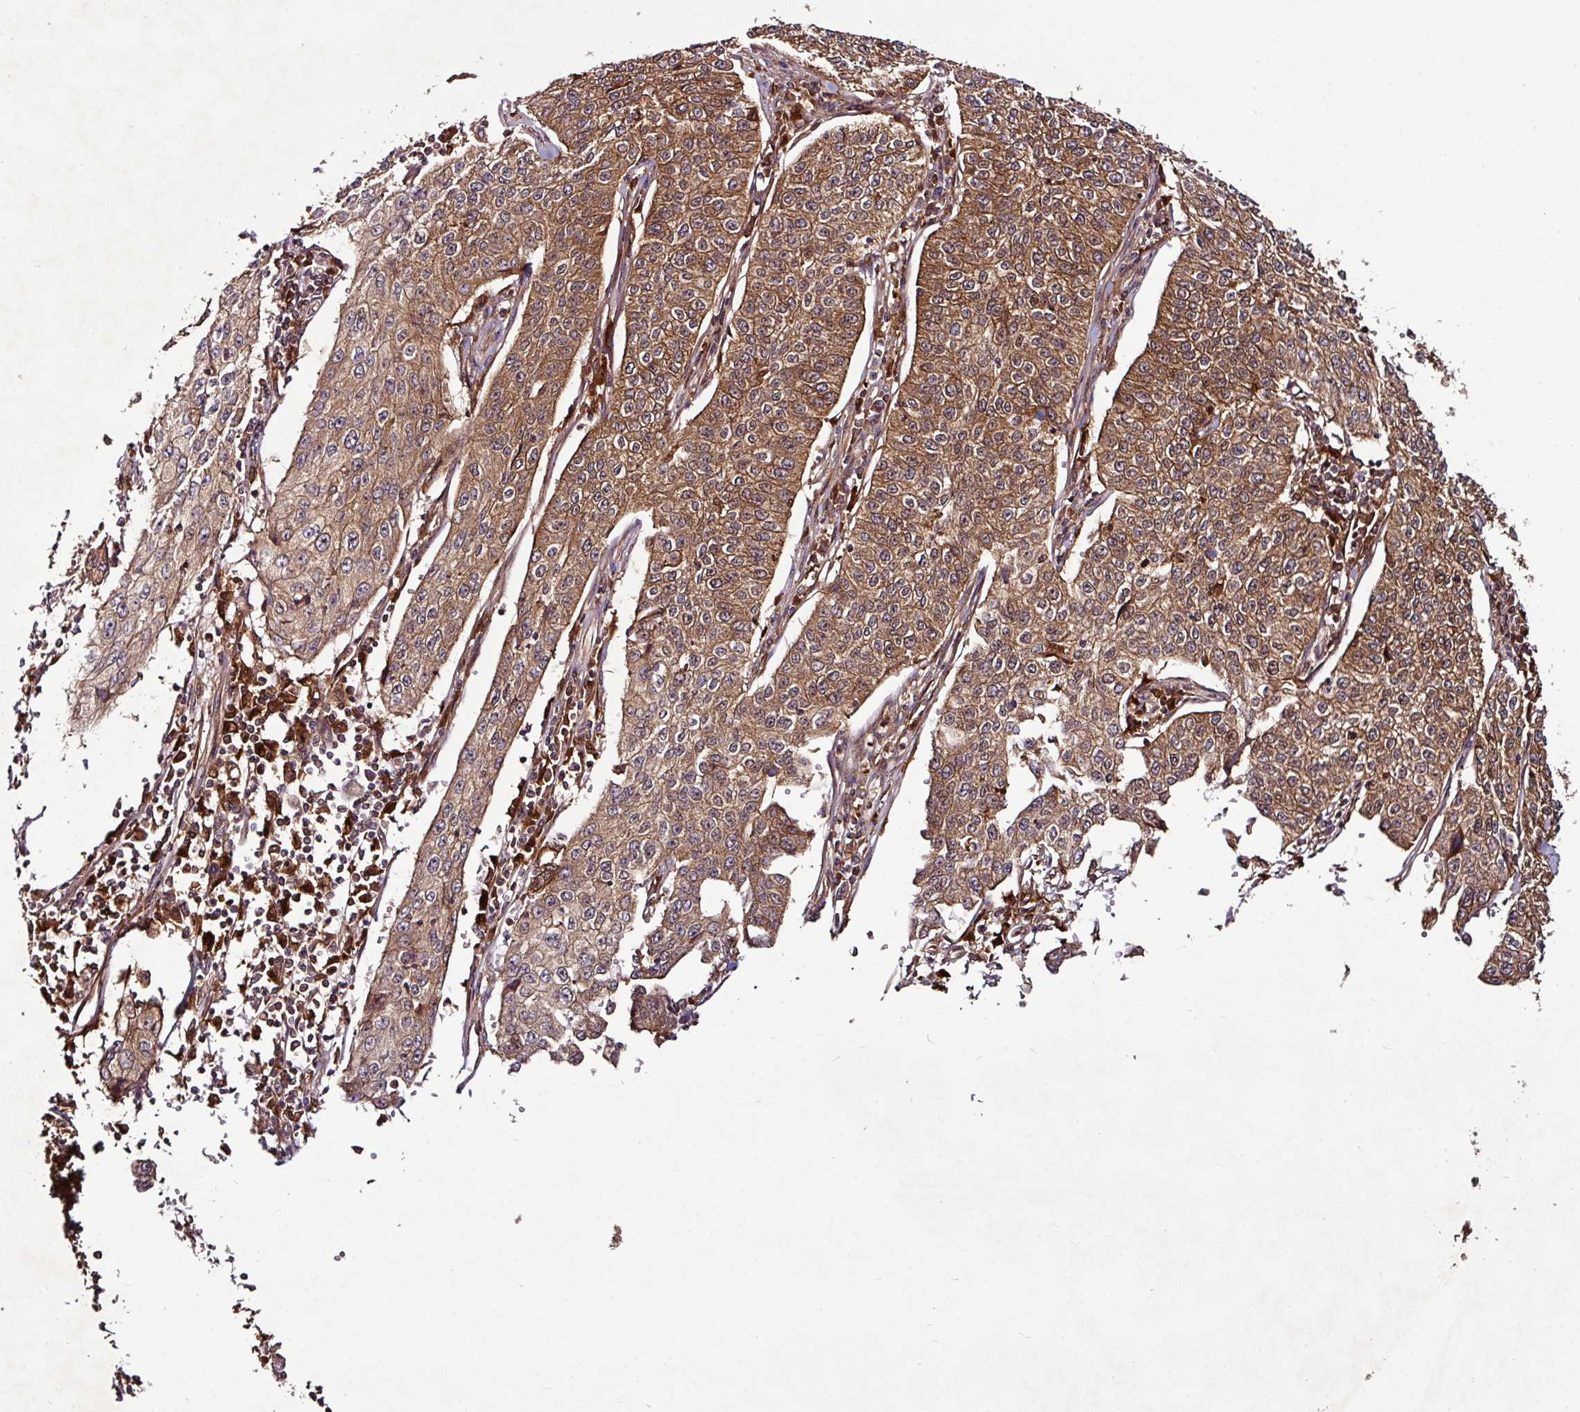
{"staining": {"intensity": "strong", "quantity": ">75%", "location": "cytoplasmic/membranous"}, "tissue": "cervical cancer", "cell_type": "Tumor cells", "image_type": "cancer", "snomed": [{"axis": "morphology", "description": "Squamous cell carcinoma, NOS"}, {"axis": "topography", "description": "Cervix"}], "caption": "DAB (3,3'-diaminobenzidine) immunohistochemical staining of human cervical cancer (squamous cell carcinoma) reveals strong cytoplasmic/membranous protein positivity in approximately >75% of tumor cells. Nuclei are stained in blue.", "gene": "GNPDA1", "patient": {"sex": "female", "age": 35}}